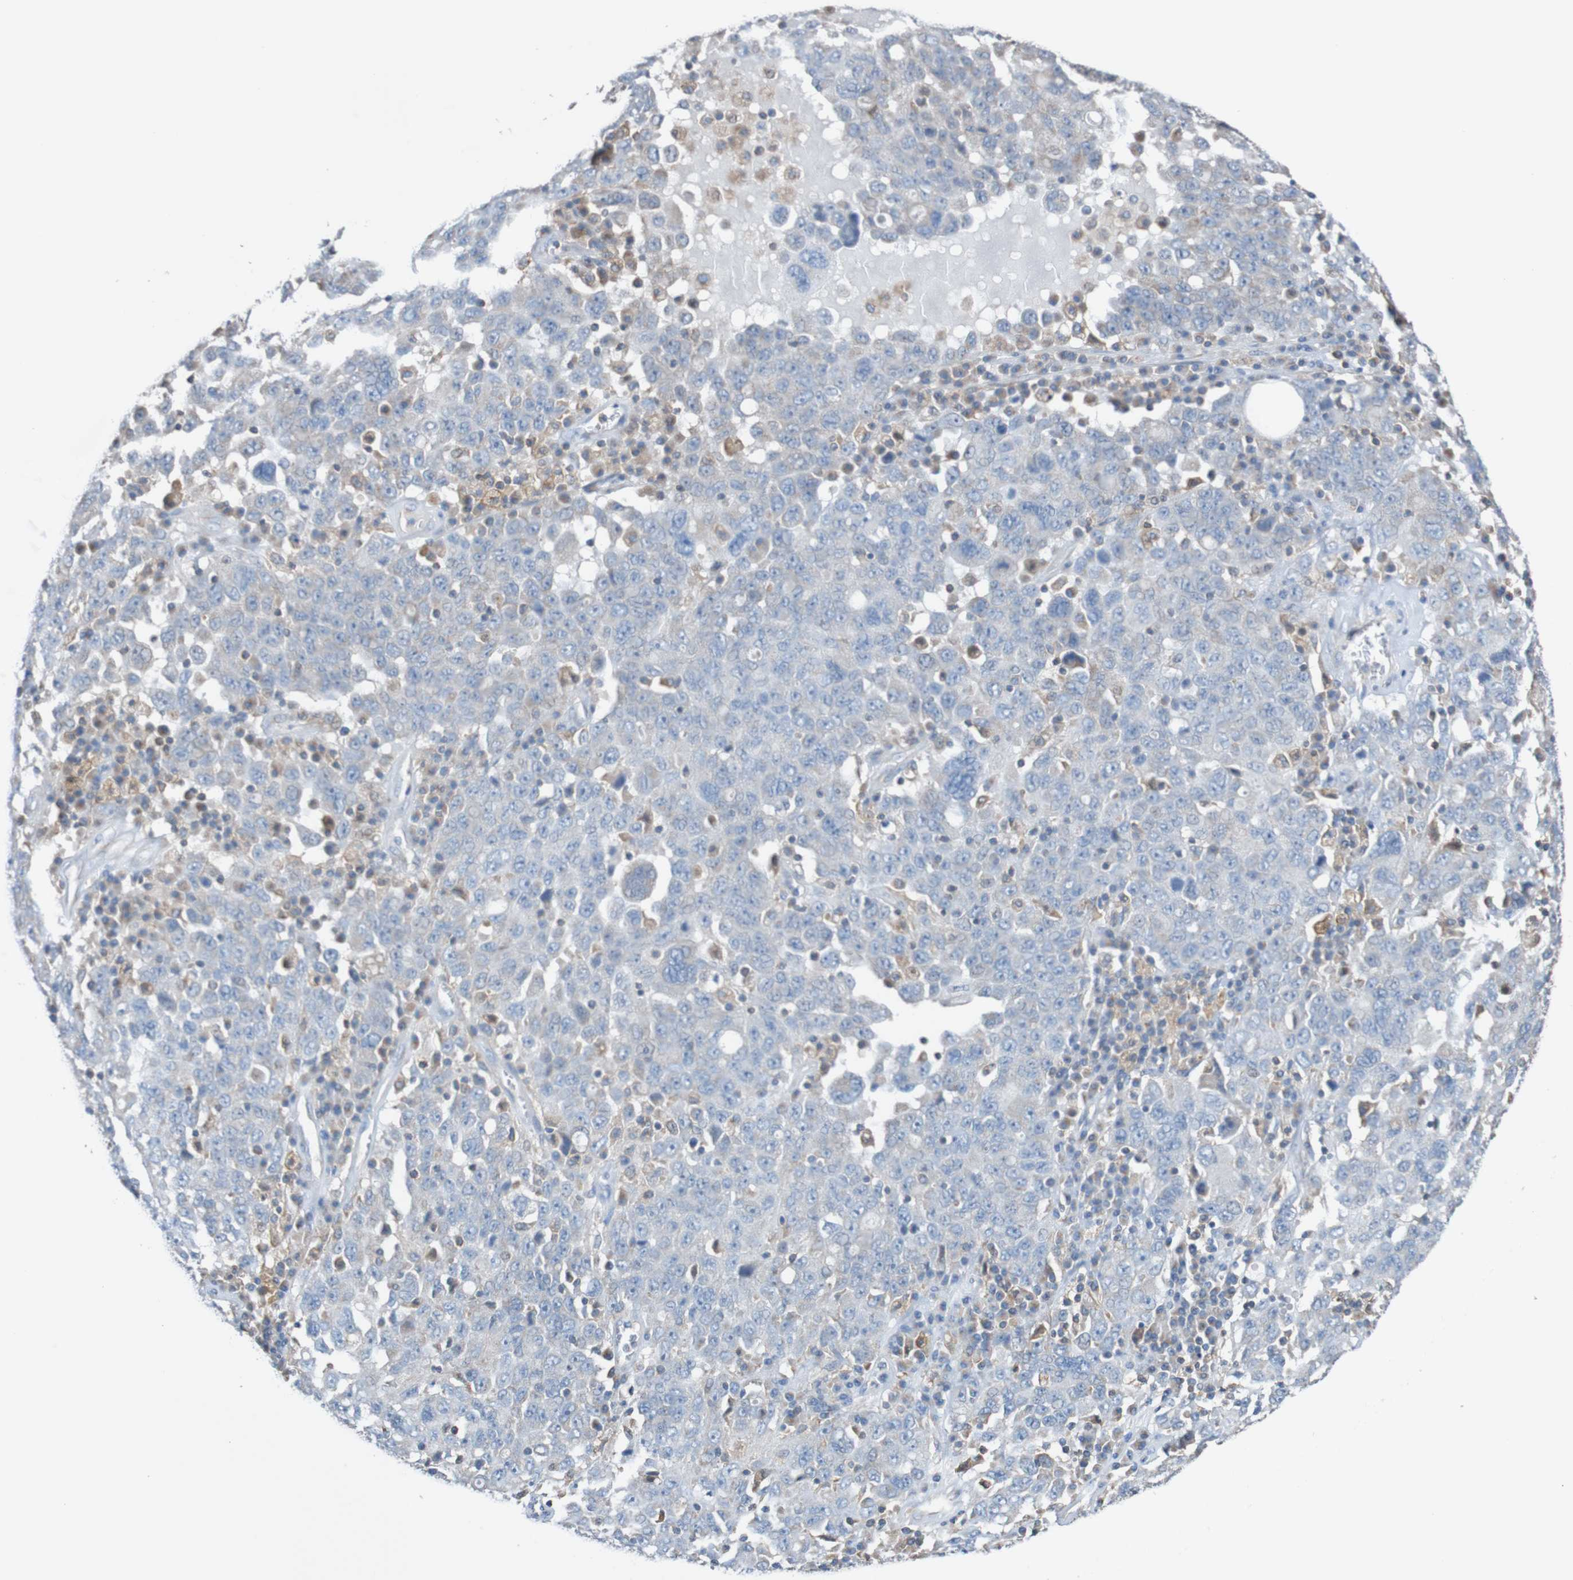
{"staining": {"intensity": "negative", "quantity": "none", "location": "none"}, "tissue": "ovarian cancer", "cell_type": "Tumor cells", "image_type": "cancer", "snomed": [{"axis": "morphology", "description": "Carcinoma, endometroid"}, {"axis": "topography", "description": "Ovary"}], "caption": "Tumor cells show no significant protein positivity in ovarian cancer (endometroid carcinoma).", "gene": "MINAR1", "patient": {"sex": "female", "age": 62}}